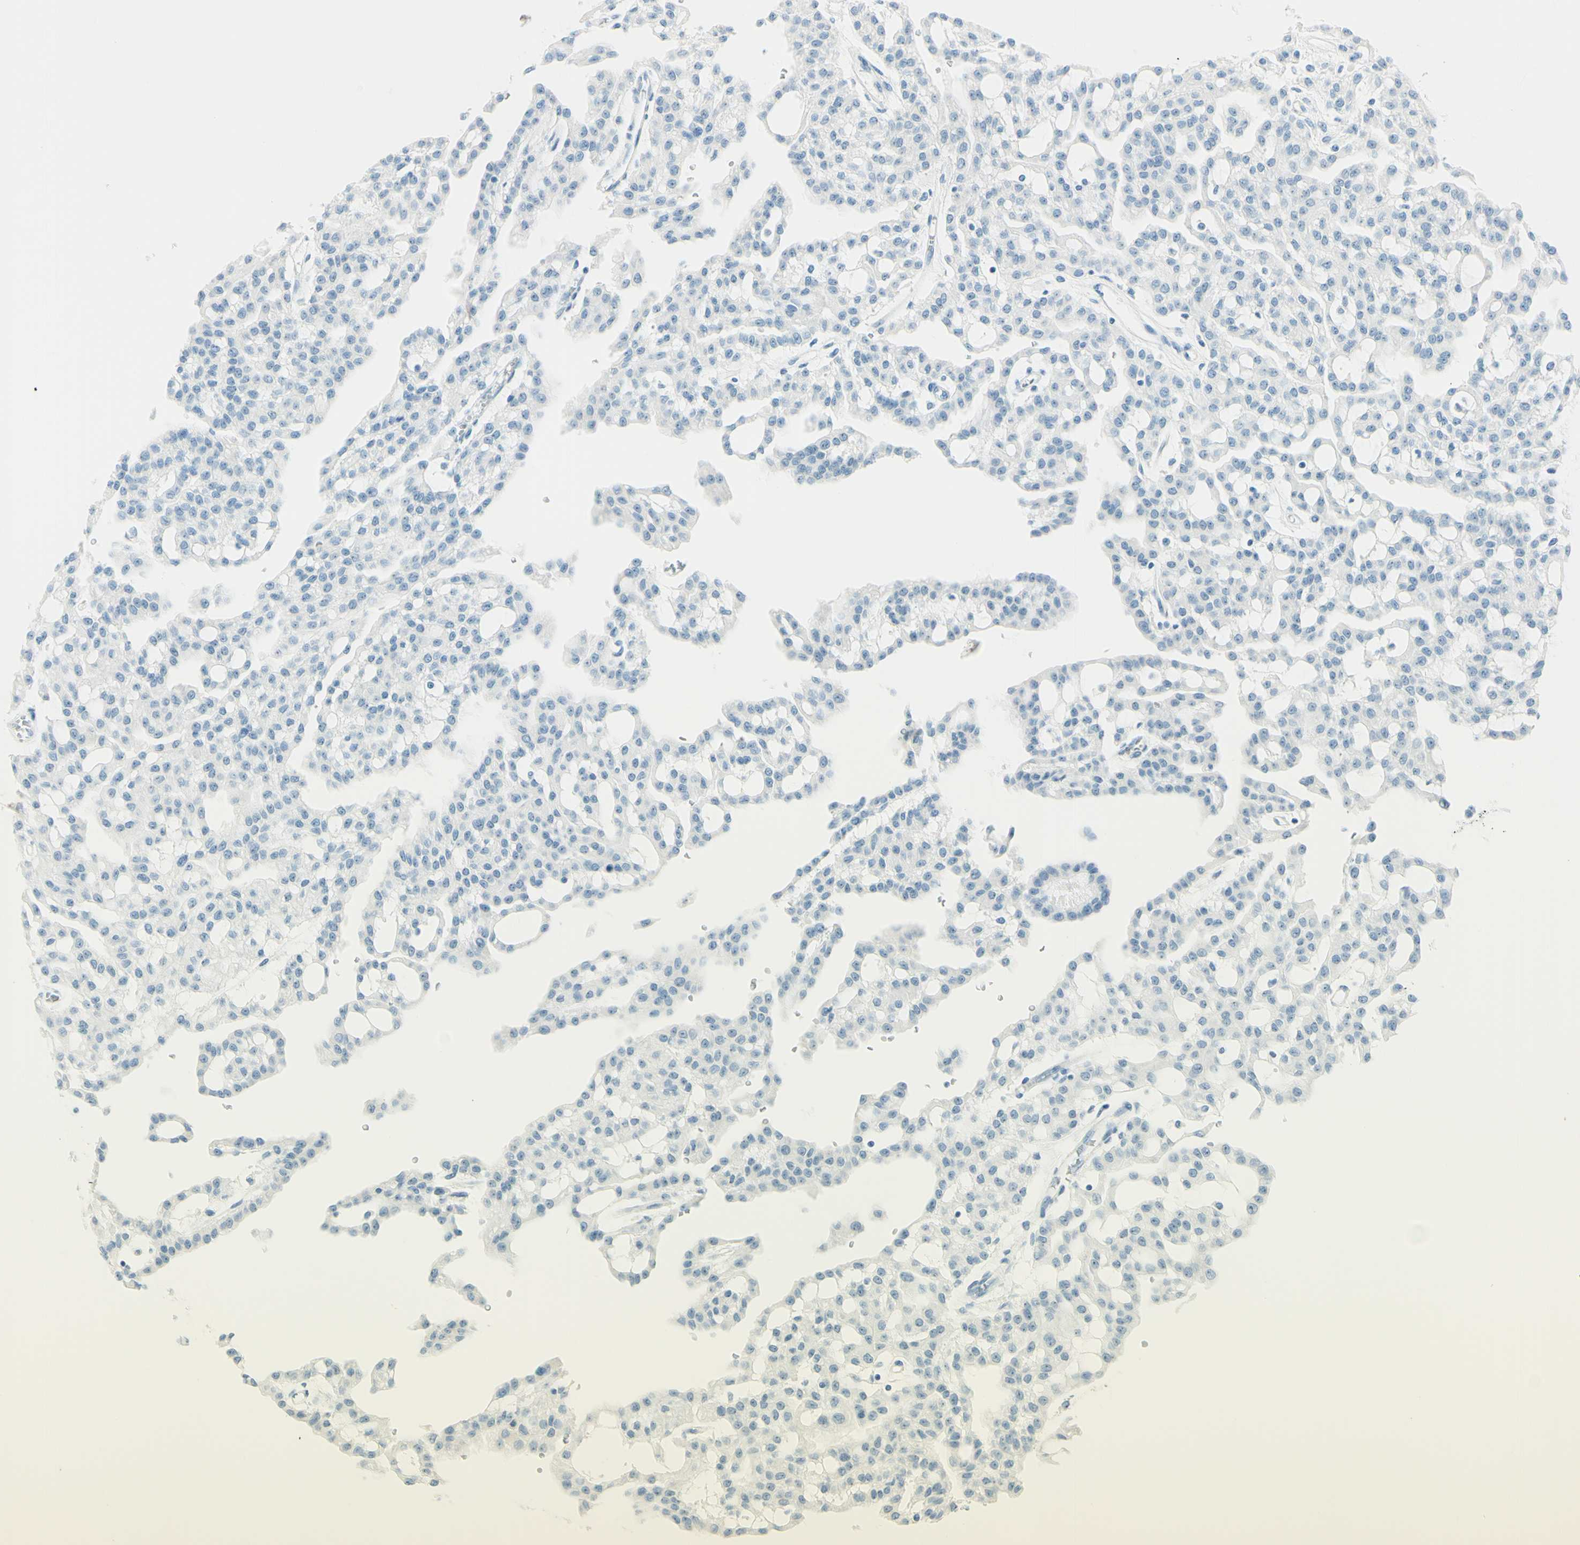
{"staining": {"intensity": "negative", "quantity": "none", "location": "none"}, "tissue": "renal cancer", "cell_type": "Tumor cells", "image_type": "cancer", "snomed": [{"axis": "morphology", "description": "Adenocarcinoma, NOS"}, {"axis": "topography", "description": "Kidney"}], "caption": "Immunohistochemistry (IHC) of adenocarcinoma (renal) demonstrates no staining in tumor cells. (DAB (3,3'-diaminobenzidine) immunohistochemistry (IHC), high magnification).", "gene": "FMR1NB", "patient": {"sex": "male", "age": 63}}